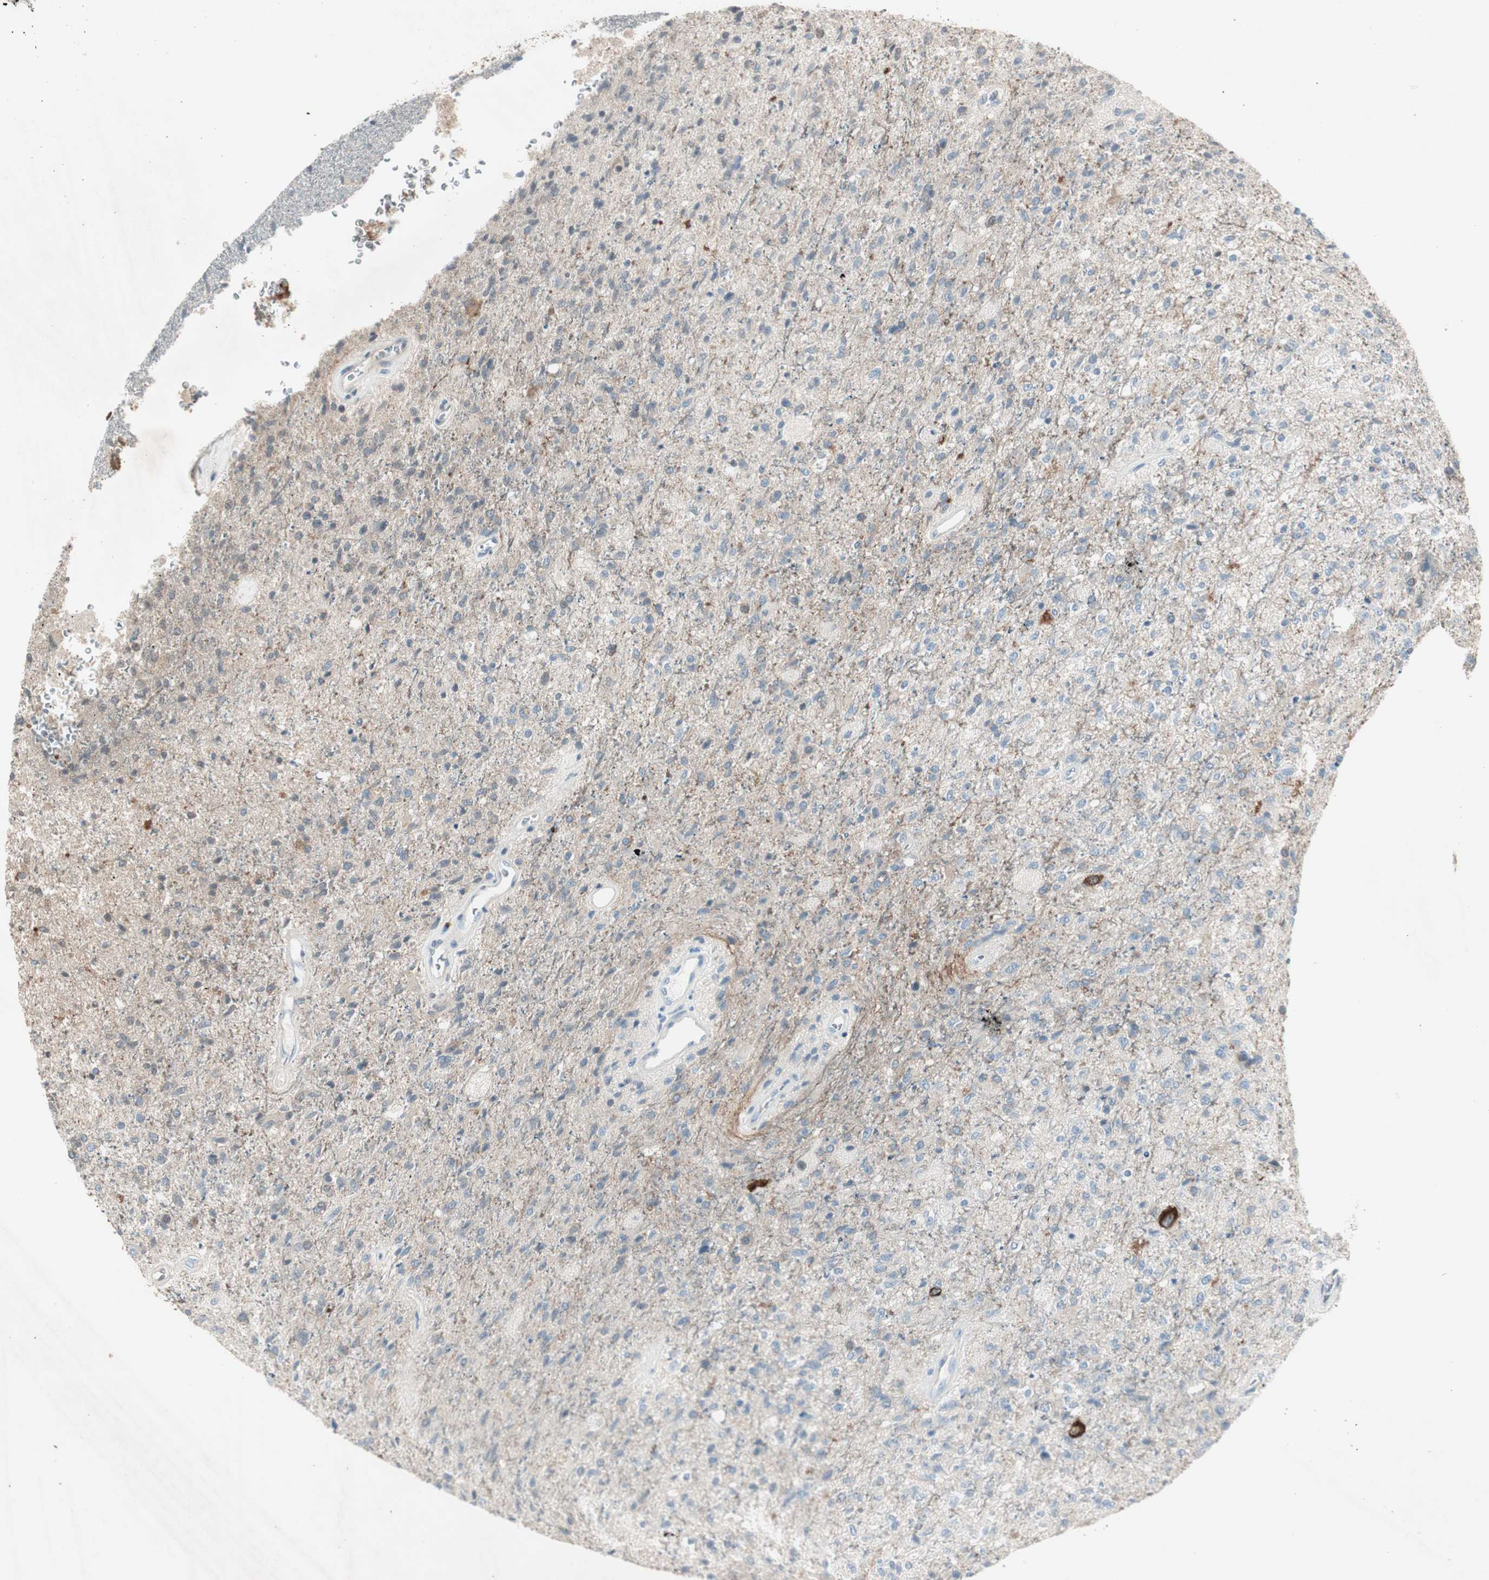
{"staining": {"intensity": "weak", "quantity": "<25%", "location": "cytoplasmic/membranous"}, "tissue": "glioma", "cell_type": "Tumor cells", "image_type": "cancer", "snomed": [{"axis": "morphology", "description": "Normal tissue, NOS"}, {"axis": "morphology", "description": "Glioma, malignant, High grade"}, {"axis": "topography", "description": "Cerebral cortex"}], "caption": "Protein analysis of glioma demonstrates no significant staining in tumor cells.", "gene": "MAPRE3", "patient": {"sex": "male", "age": 77}}